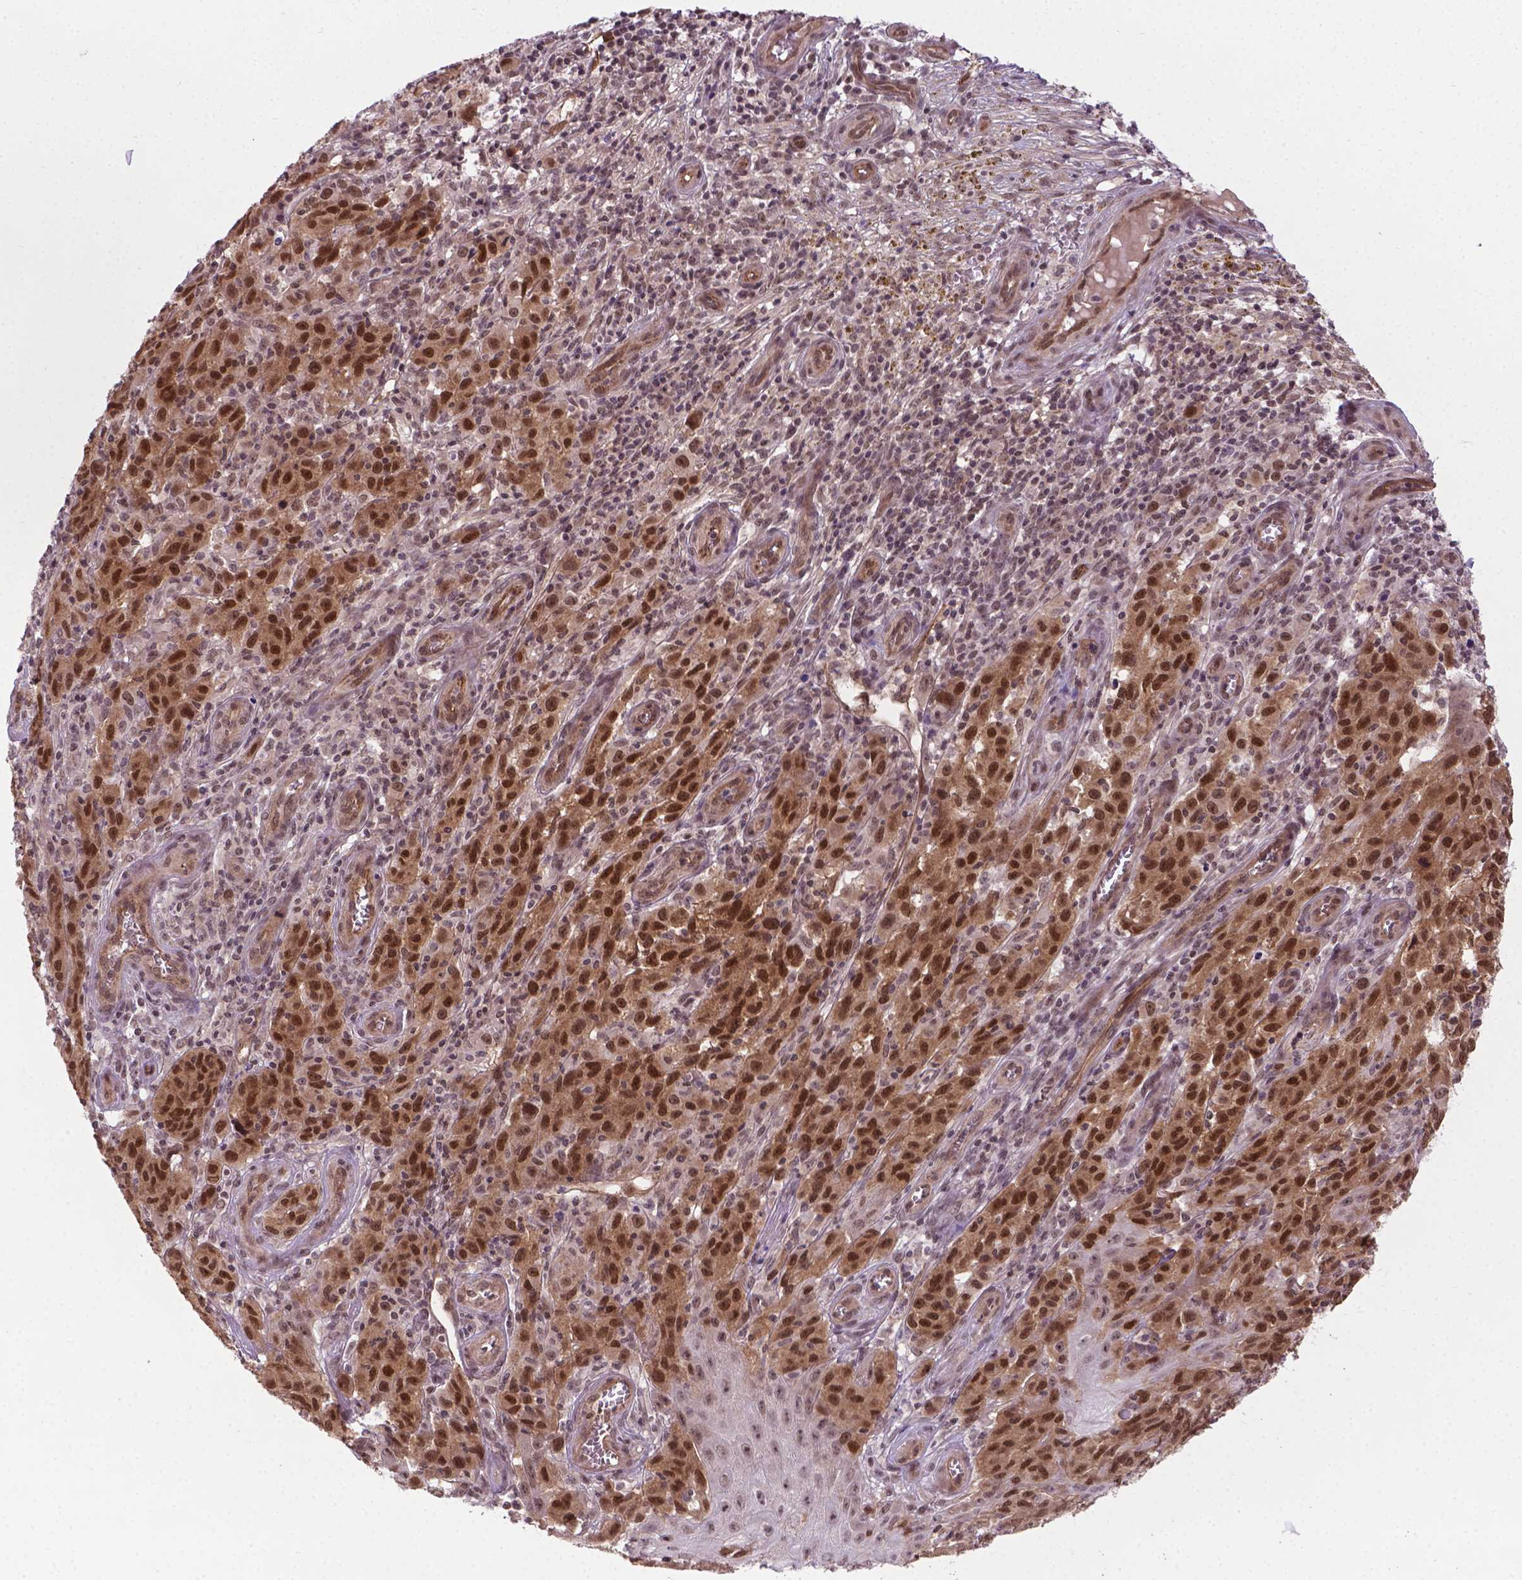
{"staining": {"intensity": "strong", "quantity": ">75%", "location": "nuclear"}, "tissue": "melanoma", "cell_type": "Tumor cells", "image_type": "cancer", "snomed": [{"axis": "morphology", "description": "Malignant melanoma, NOS"}, {"axis": "topography", "description": "Skin"}], "caption": "Immunohistochemistry (IHC) histopathology image of human malignant melanoma stained for a protein (brown), which reveals high levels of strong nuclear positivity in approximately >75% of tumor cells.", "gene": "ANKRD54", "patient": {"sex": "female", "age": 53}}